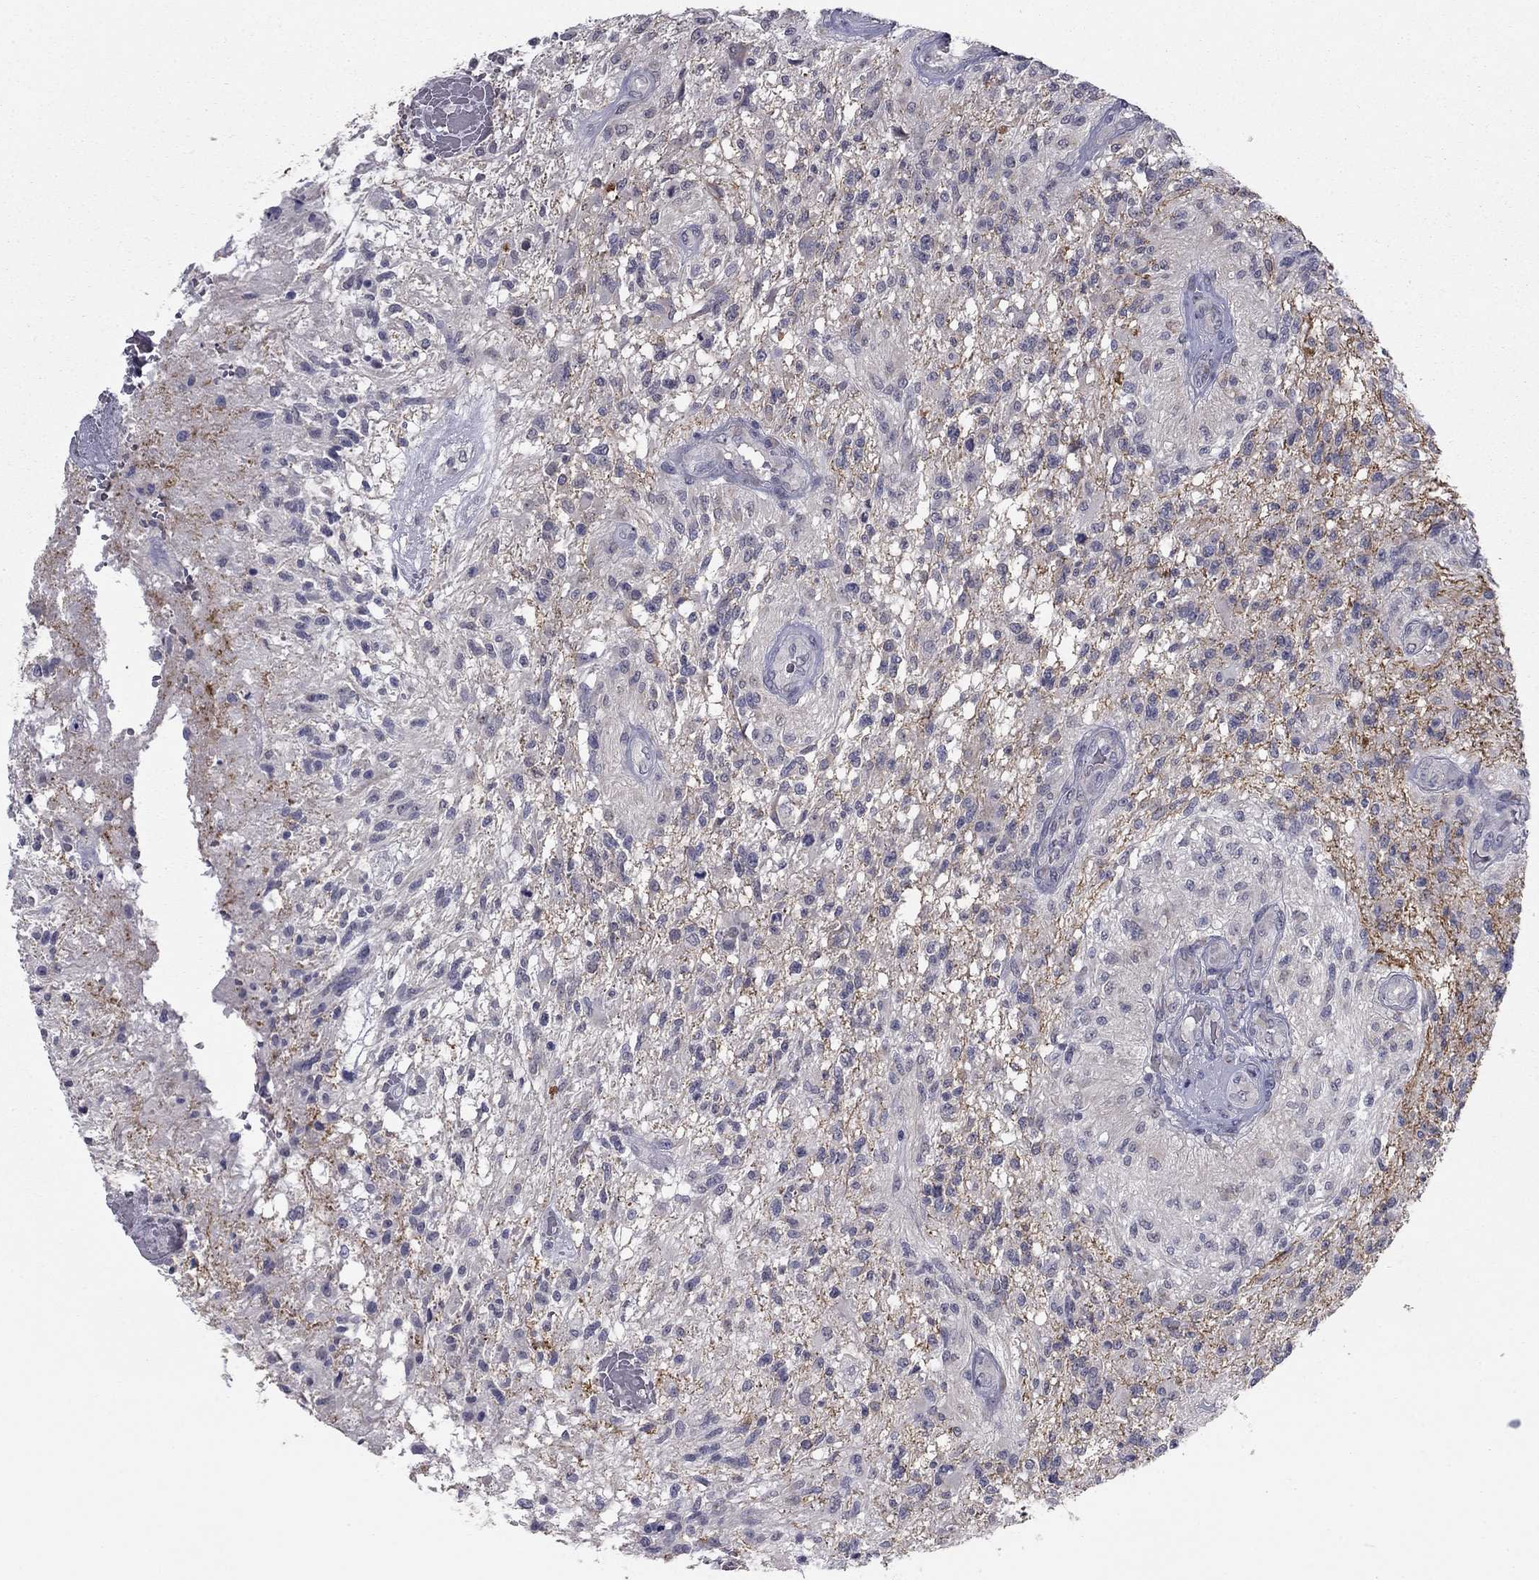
{"staining": {"intensity": "negative", "quantity": "none", "location": "none"}, "tissue": "glioma", "cell_type": "Tumor cells", "image_type": "cancer", "snomed": [{"axis": "morphology", "description": "Glioma, malignant, High grade"}, {"axis": "topography", "description": "Brain"}], "caption": "Tumor cells show no significant protein staining in malignant glioma (high-grade).", "gene": "PRRT2", "patient": {"sex": "male", "age": 56}}